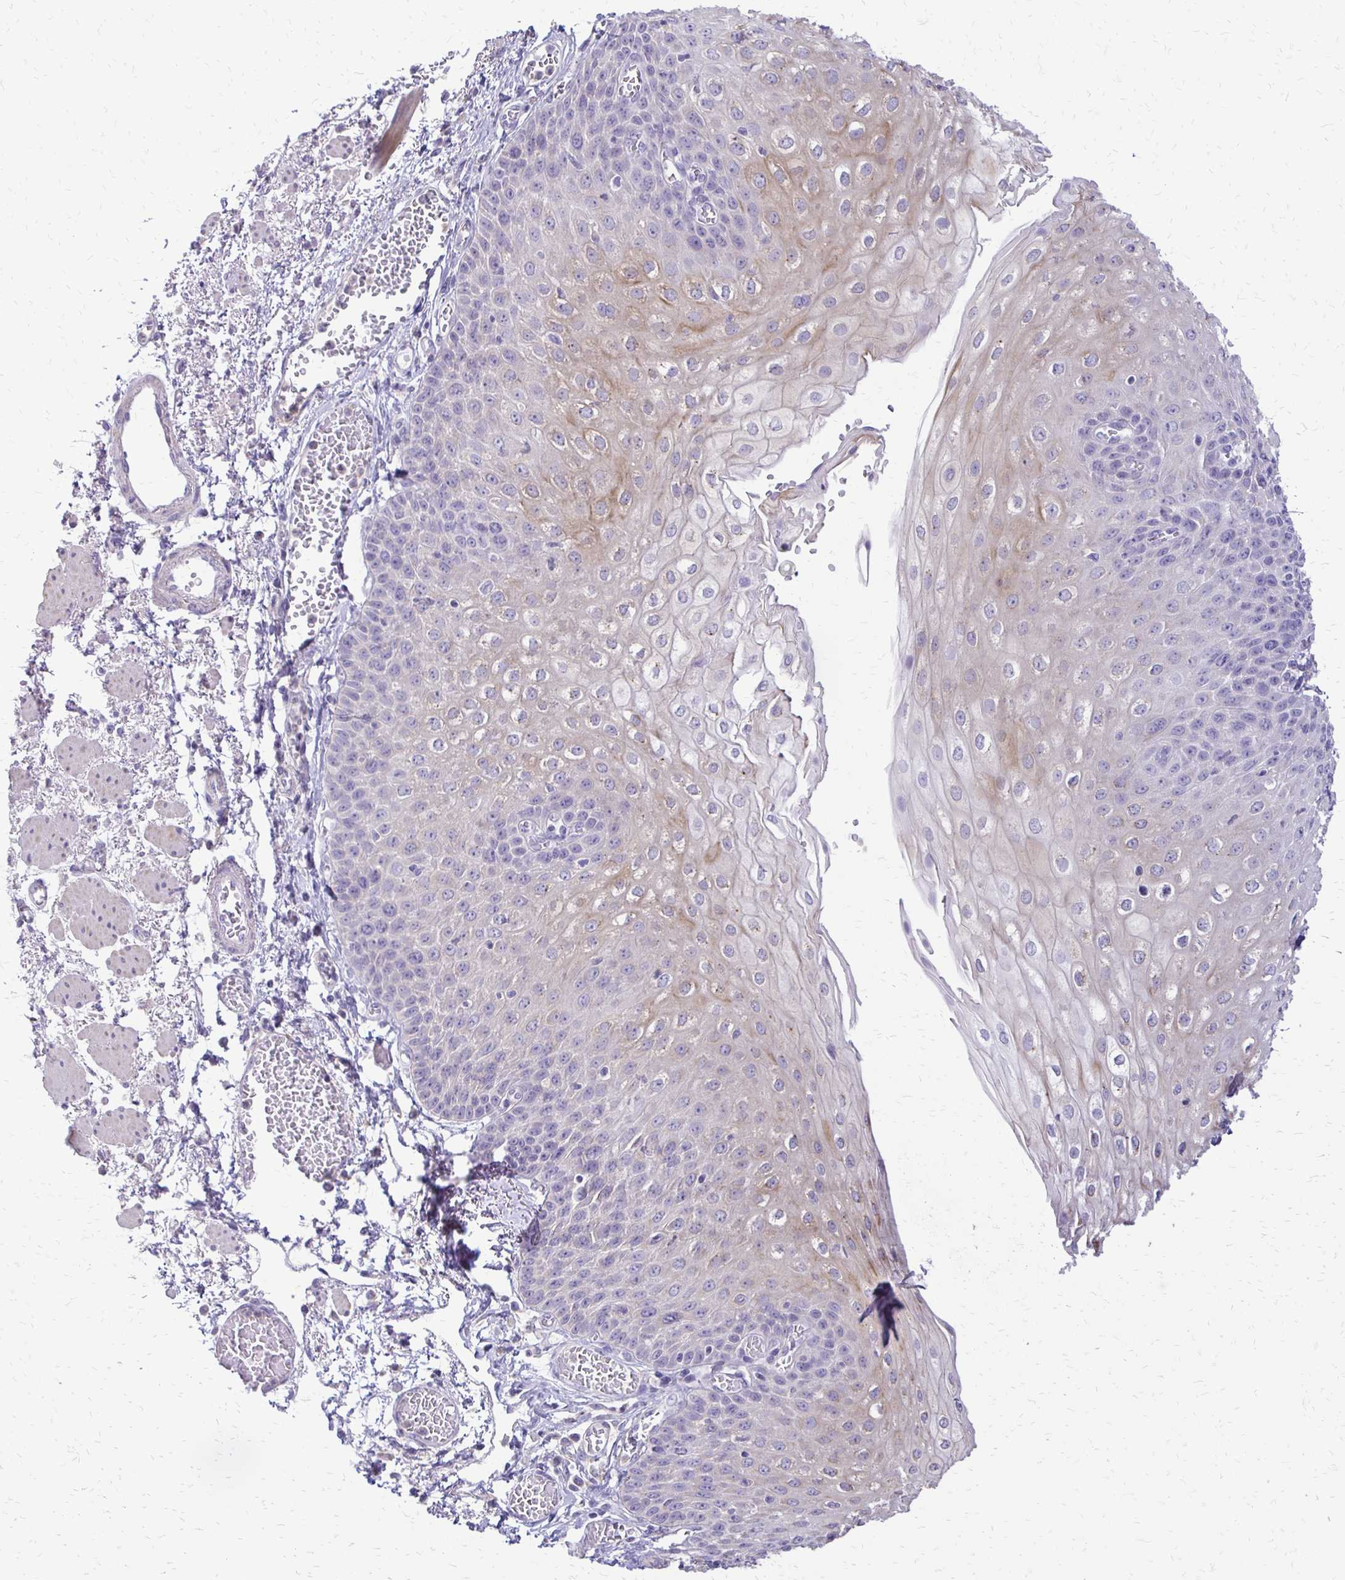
{"staining": {"intensity": "weak", "quantity": "25%-75%", "location": "cytoplasmic/membranous"}, "tissue": "esophagus", "cell_type": "Squamous epithelial cells", "image_type": "normal", "snomed": [{"axis": "morphology", "description": "Normal tissue, NOS"}, {"axis": "morphology", "description": "Adenocarcinoma, NOS"}, {"axis": "topography", "description": "Esophagus"}], "caption": "Immunohistochemistry of benign human esophagus shows low levels of weak cytoplasmic/membranous staining in approximately 25%-75% of squamous epithelial cells. The protein of interest is stained brown, and the nuclei are stained in blue (DAB IHC with brightfield microscopy, high magnification).", "gene": "ALPG", "patient": {"sex": "male", "age": 81}}